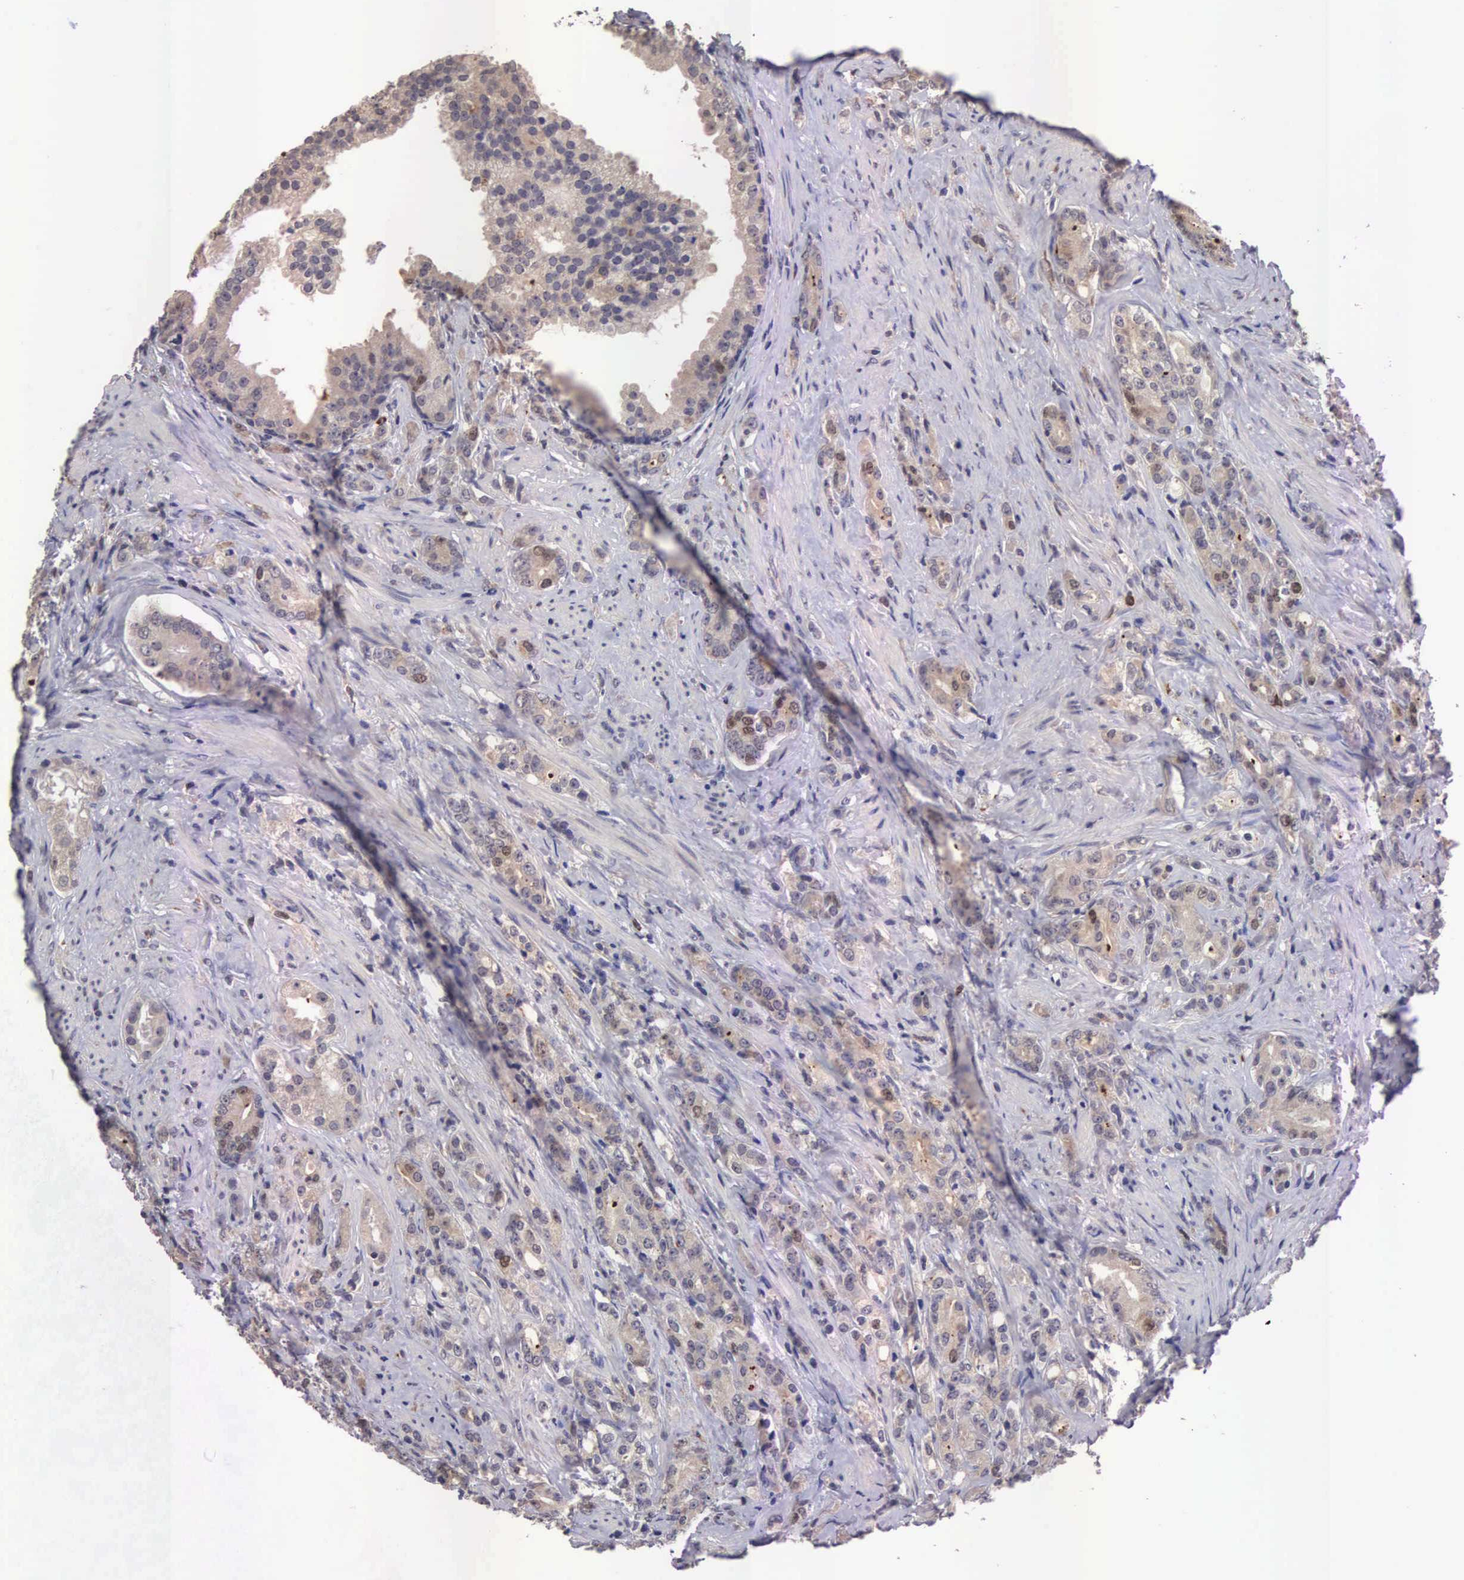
{"staining": {"intensity": "weak", "quantity": ">75%", "location": "cytoplasmic/membranous"}, "tissue": "prostate cancer", "cell_type": "Tumor cells", "image_type": "cancer", "snomed": [{"axis": "morphology", "description": "Adenocarcinoma, Medium grade"}, {"axis": "topography", "description": "Prostate"}], "caption": "Protein expression by immunohistochemistry displays weak cytoplasmic/membranous positivity in approximately >75% of tumor cells in prostate cancer (adenocarcinoma (medium-grade)). The protein of interest is stained brown, and the nuclei are stained in blue (DAB (3,3'-diaminobenzidine) IHC with brightfield microscopy, high magnification).", "gene": "CDC45", "patient": {"sex": "male", "age": 59}}